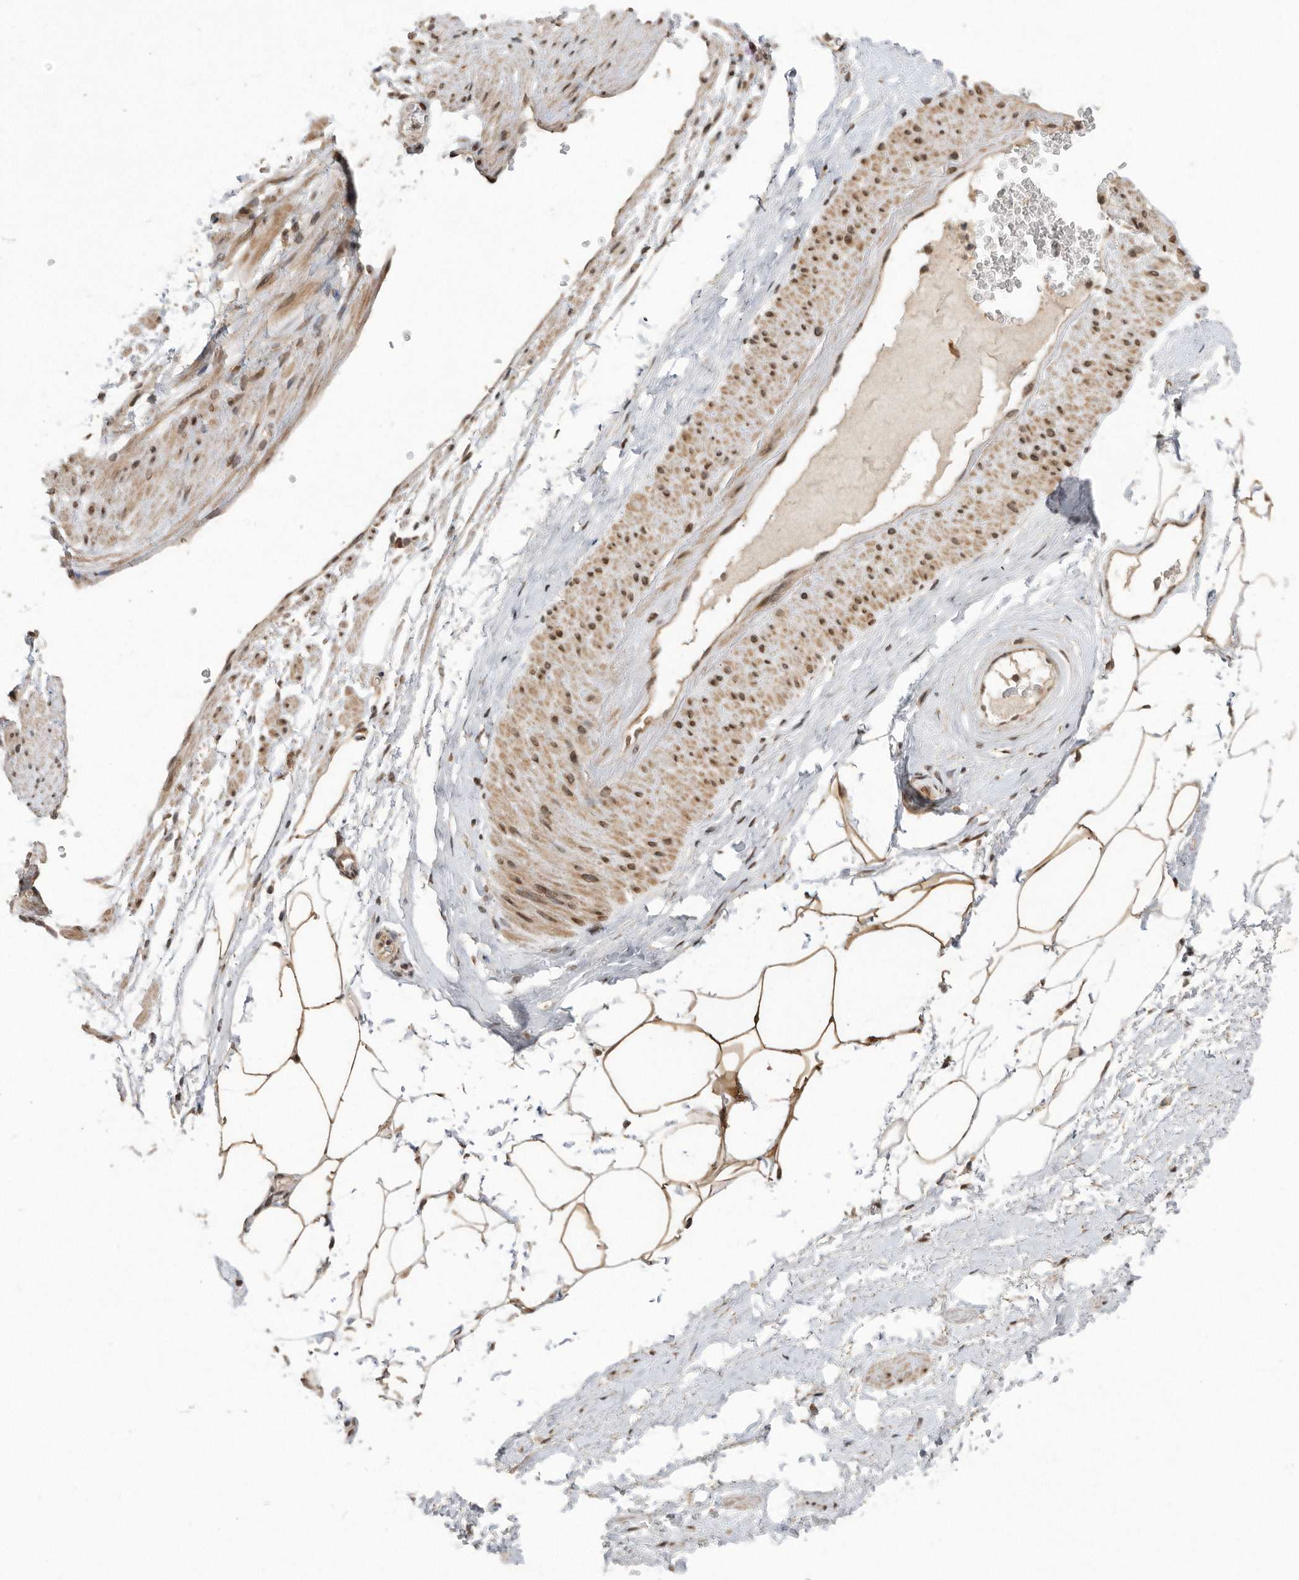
{"staining": {"intensity": "strong", "quantity": ">75%", "location": "nuclear"}, "tissue": "adipose tissue", "cell_type": "Adipocytes", "image_type": "normal", "snomed": [{"axis": "morphology", "description": "Normal tissue, NOS"}, {"axis": "morphology", "description": "Adenocarcinoma, Low grade"}, {"axis": "topography", "description": "Prostate"}, {"axis": "topography", "description": "Peripheral nerve tissue"}], "caption": "IHC histopathology image of benign adipose tissue: adipose tissue stained using immunohistochemistry (IHC) reveals high levels of strong protein expression localized specifically in the nuclear of adipocytes, appearing as a nuclear brown color.", "gene": "TDRD3", "patient": {"sex": "male", "age": 63}}